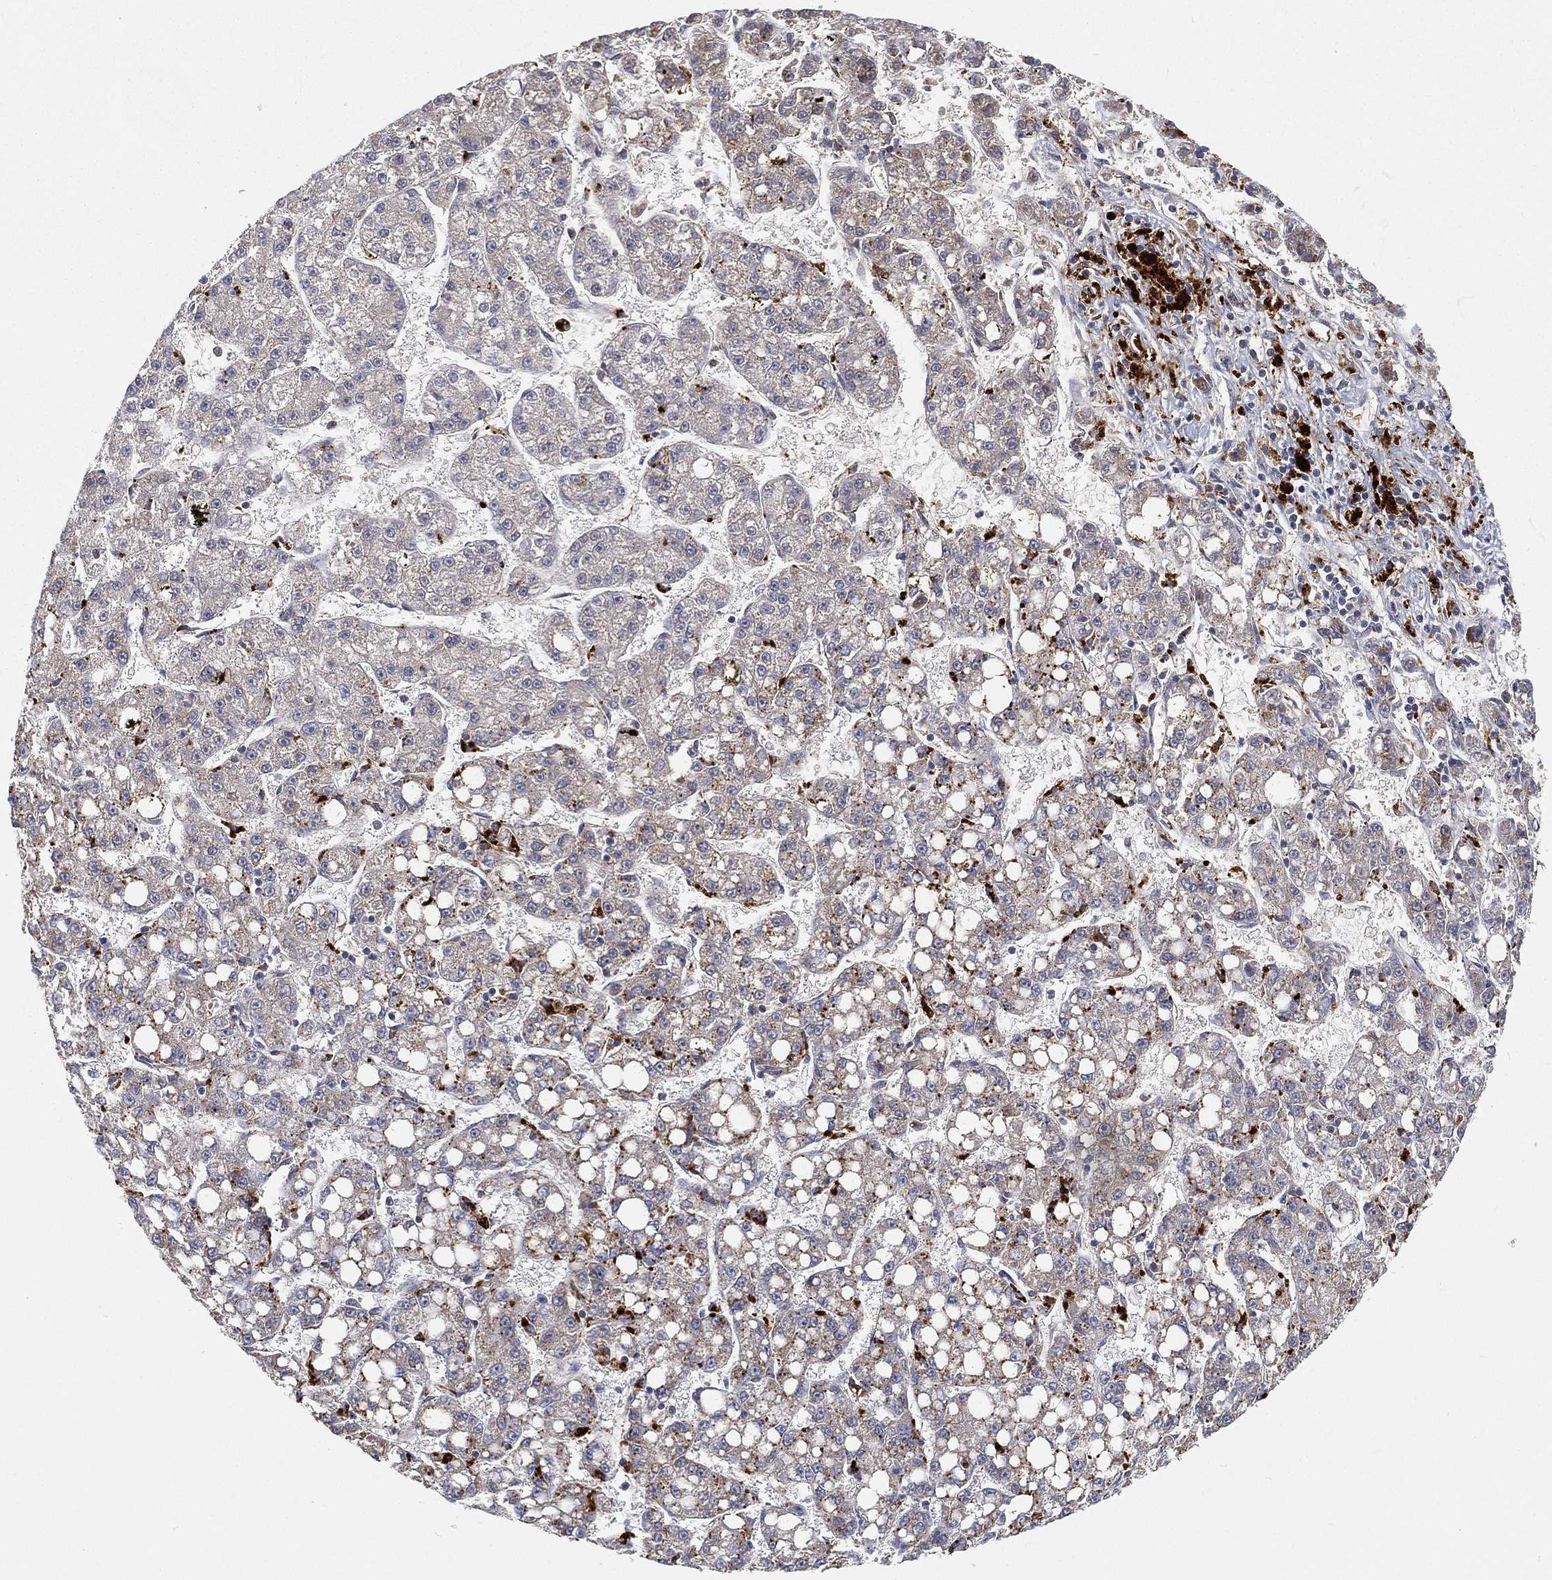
{"staining": {"intensity": "negative", "quantity": "none", "location": "none"}, "tissue": "liver cancer", "cell_type": "Tumor cells", "image_type": "cancer", "snomed": [{"axis": "morphology", "description": "Carcinoma, Hepatocellular, NOS"}, {"axis": "topography", "description": "Liver"}], "caption": "An IHC histopathology image of liver hepatocellular carcinoma is shown. There is no staining in tumor cells of liver hepatocellular carcinoma. The staining is performed using DAB (3,3'-diaminobenzidine) brown chromogen with nuclei counter-stained in using hematoxylin.", "gene": "CTSL", "patient": {"sex": "female", "age": 65}}